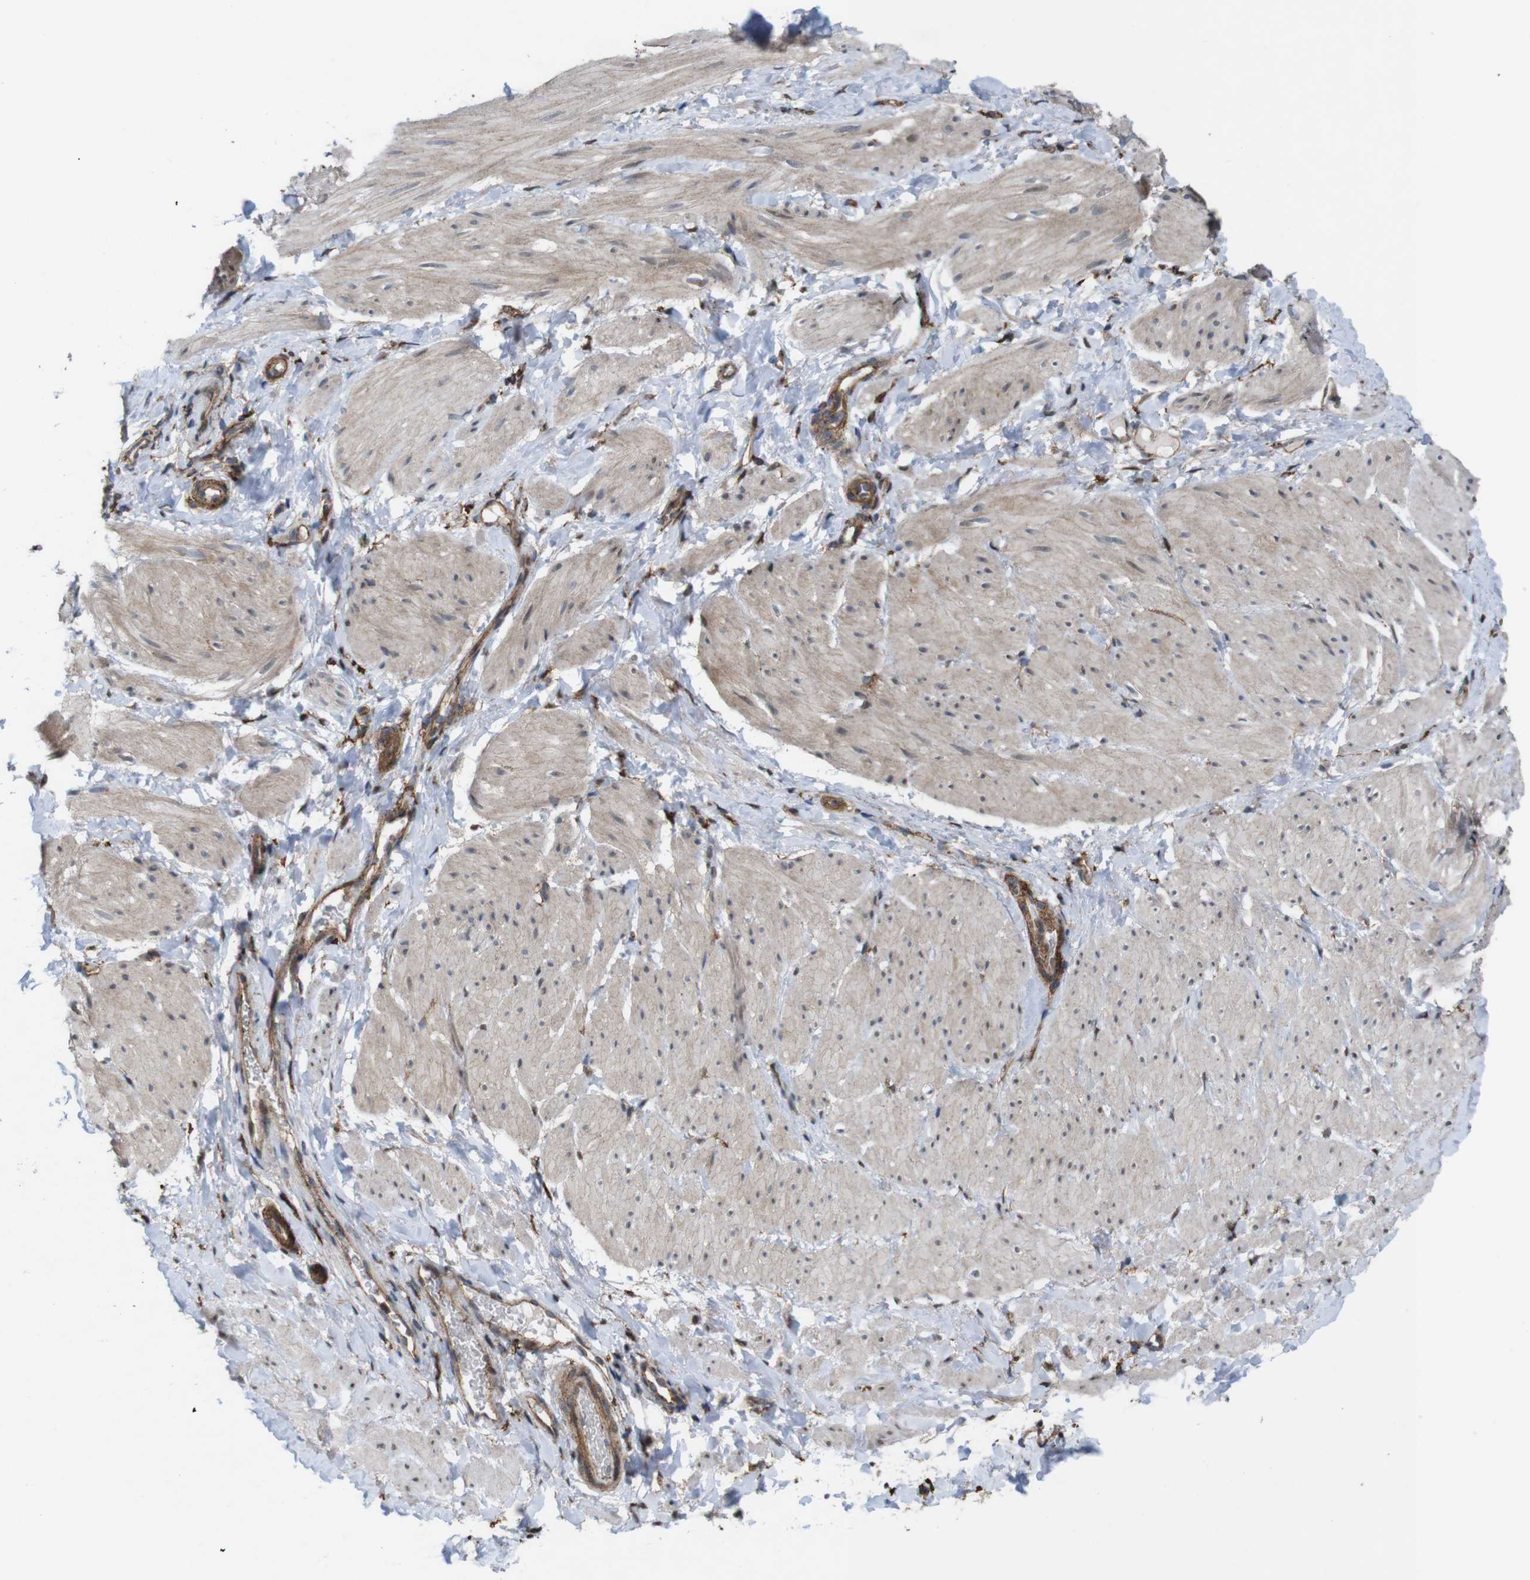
{"staining": {"intensity": "weak", "quantity": ">75%", "location": "cytoplasmic/membranous,nuclear"}, "tissue": "smooth muscle", "cell_type": "Smooth muscle cells", "image_type": "normal", "snomed": [{"axis": "morphology", "description": "Normal tissue, NOS"}, {"axis": "topography", "description": "Smooth muscle"}], "caption": "Brown immunohistochemical staining in benign smooth muscle demonstrates weak cytoplasmic/membranous,nuclear staining in about >75% of smooth muscle cells.", "gene": "PTGER4", "patient": {"sex": "male", "age": 16}}